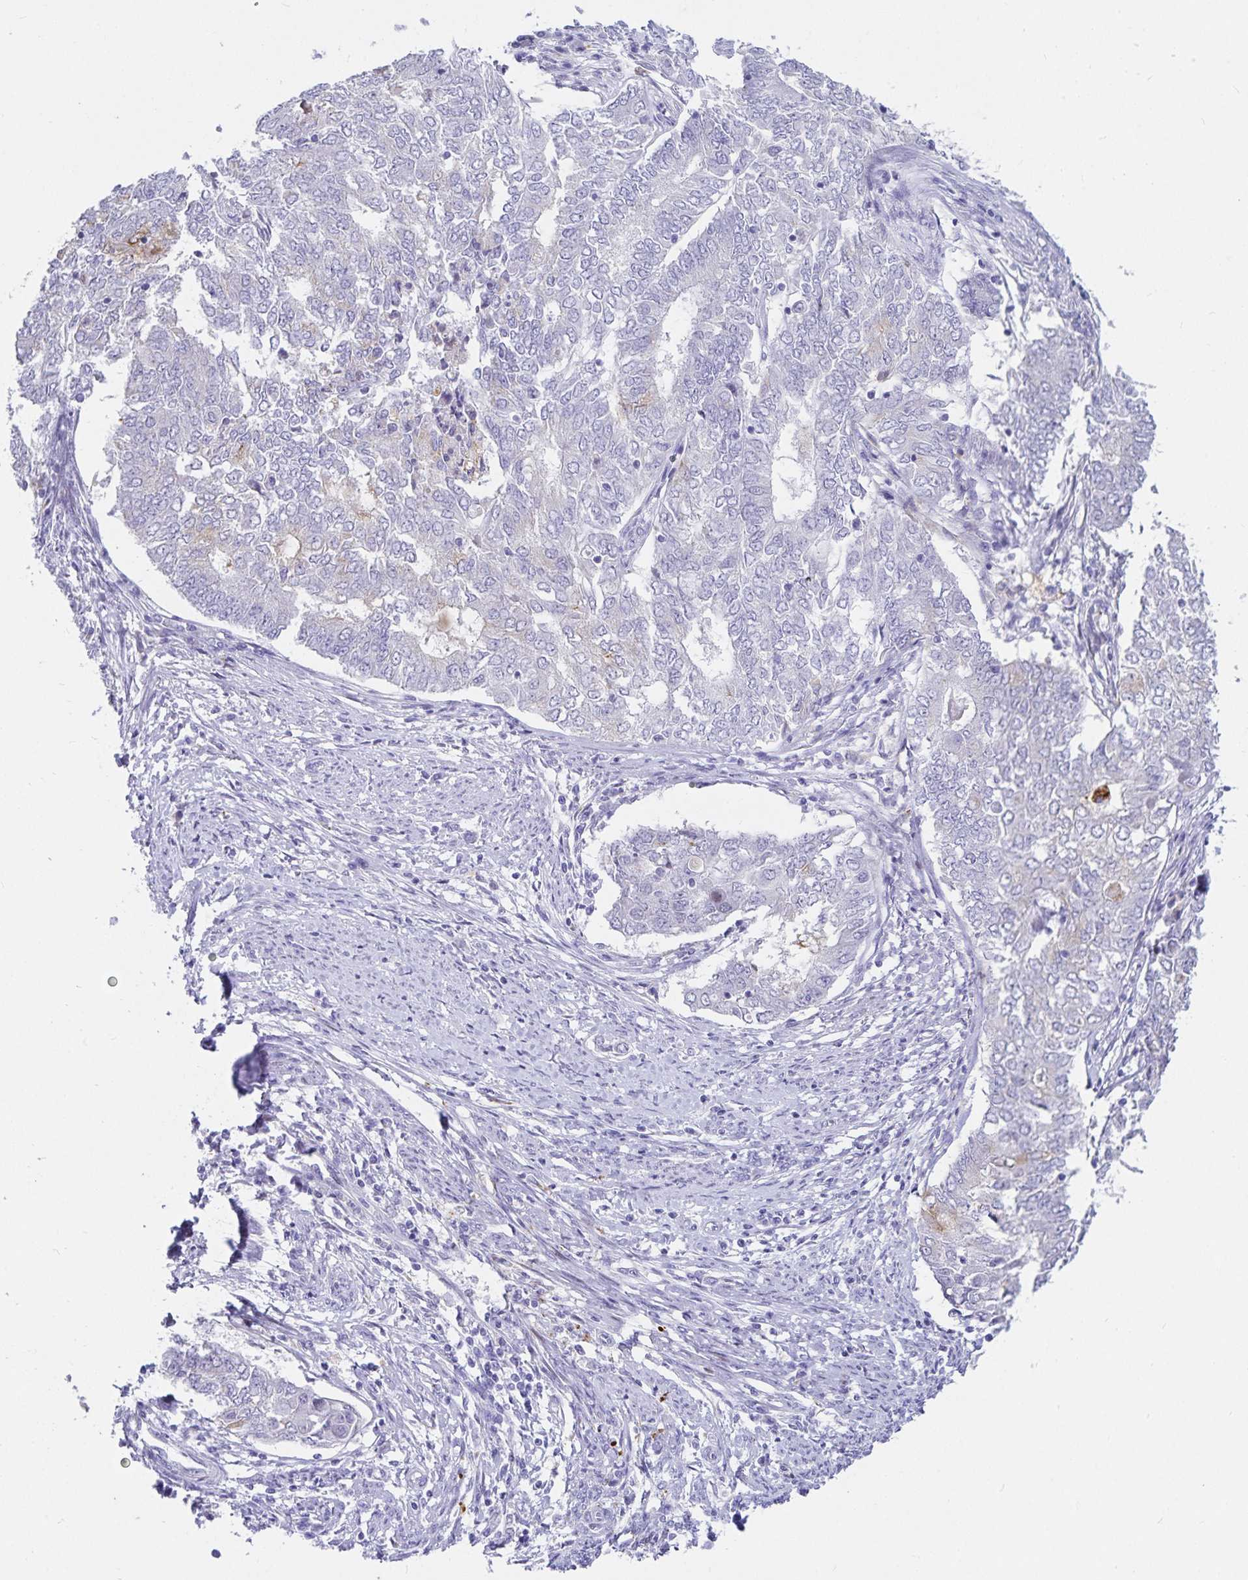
{"staining": {"intensity": "negative", "quantity": "none", "location": "none"}, "tissue": "endometrial cancer", "cell_type": "Tumor cells", "image_type": "cancer", "snomed": [{"axis": "morphology", "description": "Adenocarcinoma, NOS"}, {"axis": "topography", "description": "Endometrium"}], "caption": "This is a micrograph of immunohistochemistry (IHC) staining of adenocarcinoma (endometrial), which shows no staining in tumor cells.", "gene": "KBTBD13", "patient": {"sex": "female", "age": 62}}